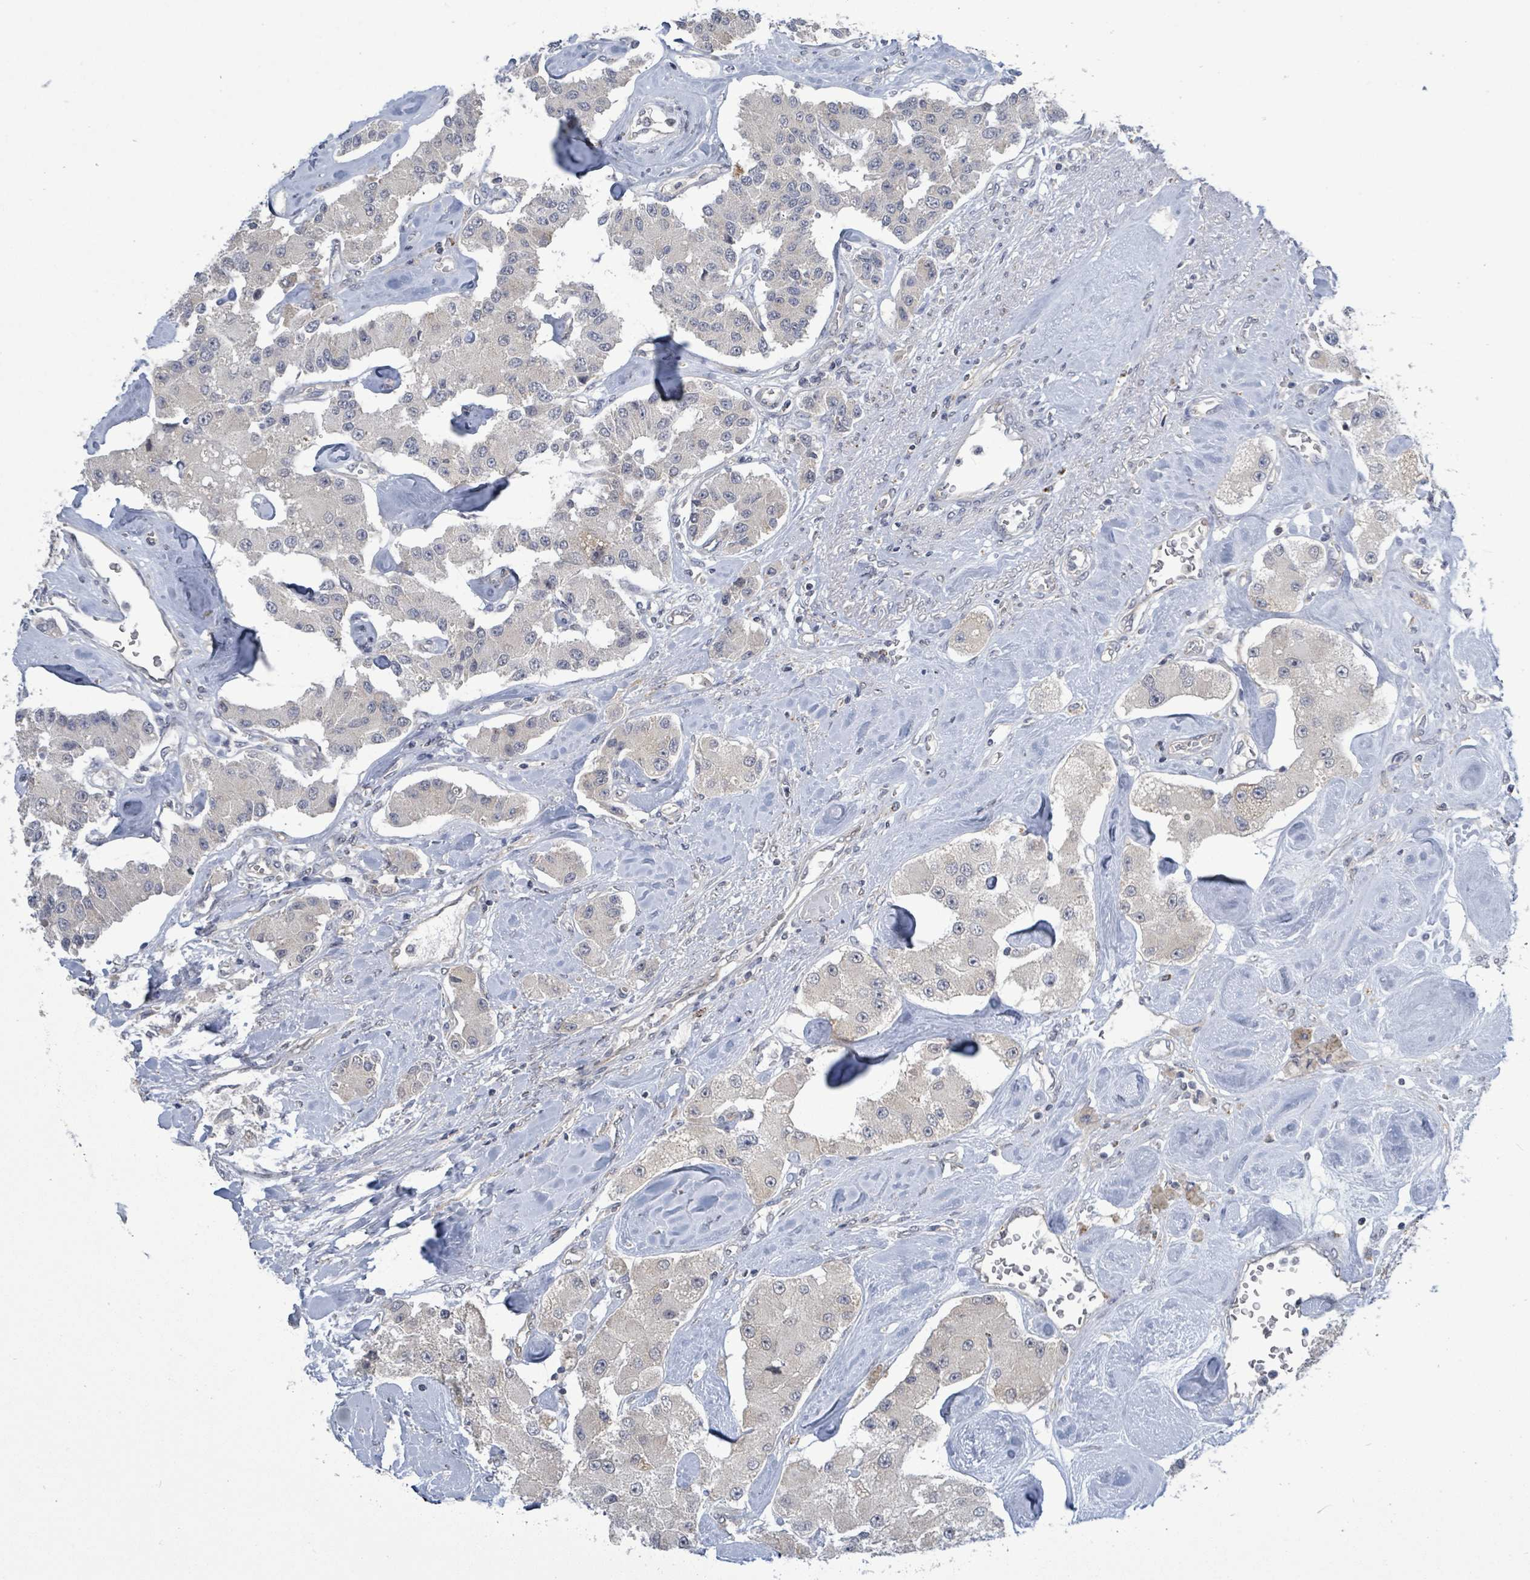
{"staining": {"intensity": "negative", "quantity": "none", "location": "none"}, "tissue": "carcinoid", "cell_type": "Tumor cells", "image_type": "cancer", "snomed": [{"axis": "morphology", "description": "Carcinoid, malignant, NOS"}, {"axis": "topography", "description": "Pancreas"}], "caption": "Tumor cells are negative for protein expression in human carcinoid.", "gene": "COQ10B", "patient": {"sex": "male", "age": 41}}